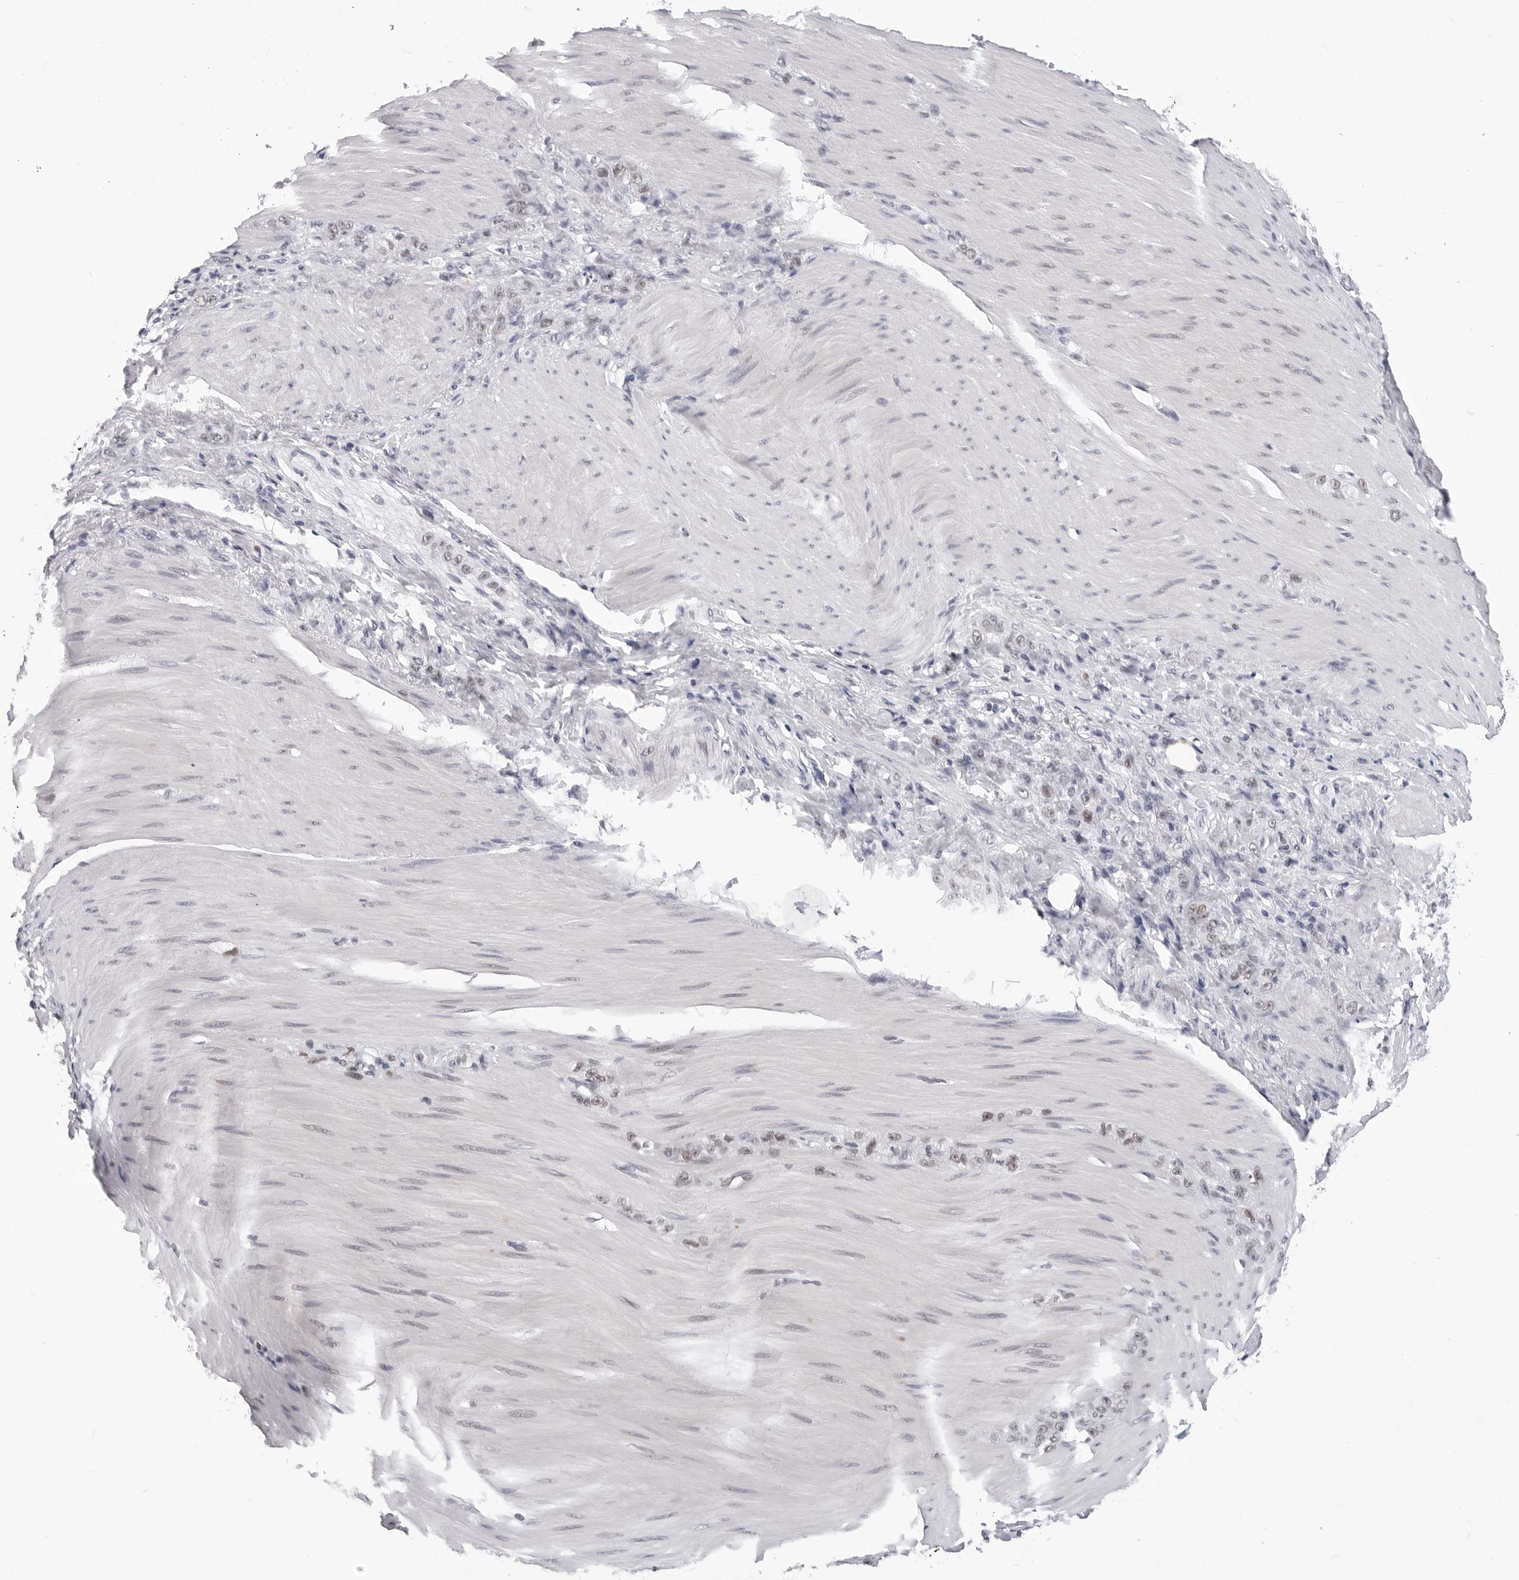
{"staining": {"intensity": "weak", "quantity": ">75%", "location": "nuclear"}, "tissue": "stomach cancer", "cell_type": "Tumor cells", "image_type": "cancer", "snomed": [{"axis": "morphology", "description": "Normal tissue, NOS"}, {"axis": "morphology", "description": "Adenocarcinoma, NOS"}, {"axis": "topography", "description": "Stomach"}], "caption": "Immunohistochemistry photomicrograph of neoplastic tissue: stomach adenocarcinoma stained using IHC shows low levels of weak protein expression localized specifically in the nuclear of tumor cells, appearing as a nuclear brown color.", "gene": "SF3B4", "patient": {"sex": "male", "age": 82}}